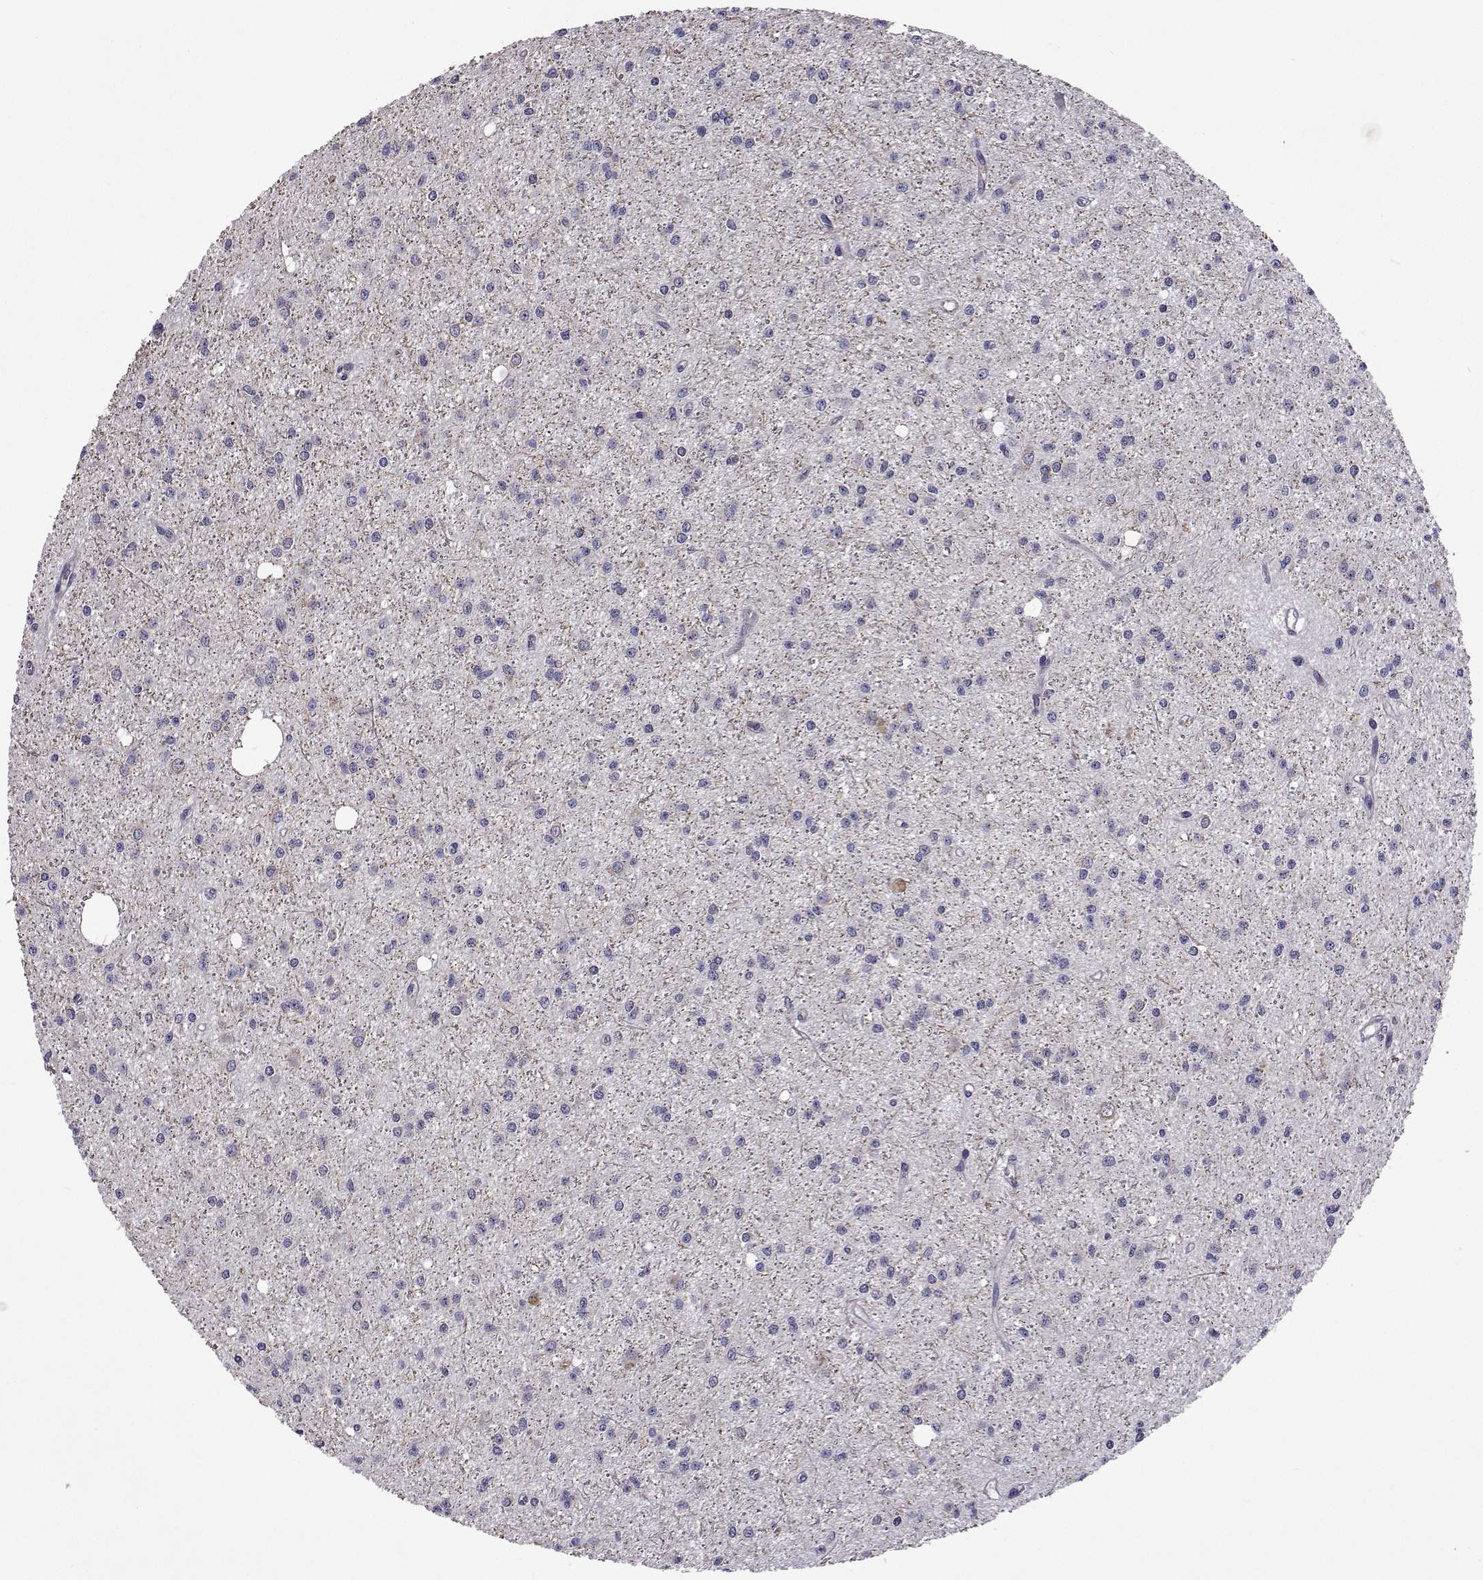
{"staining": {"intensity": "negative", "quantity": "none", "location": "none"}, "tissue": "glioma", "cell_type": "Tumor cells", "image_type": "cancer", "snomed": [{"axis": "morphology", "description": "Glioma, malignant, Low grade"}, {"axis": "topography", "description": "Brain"}], "caption": "A photomicrograph of human glioma is negative for staining in tumor cells.", "gene": "TARBP2", "patient": {"sex": "male", "age": 27}}